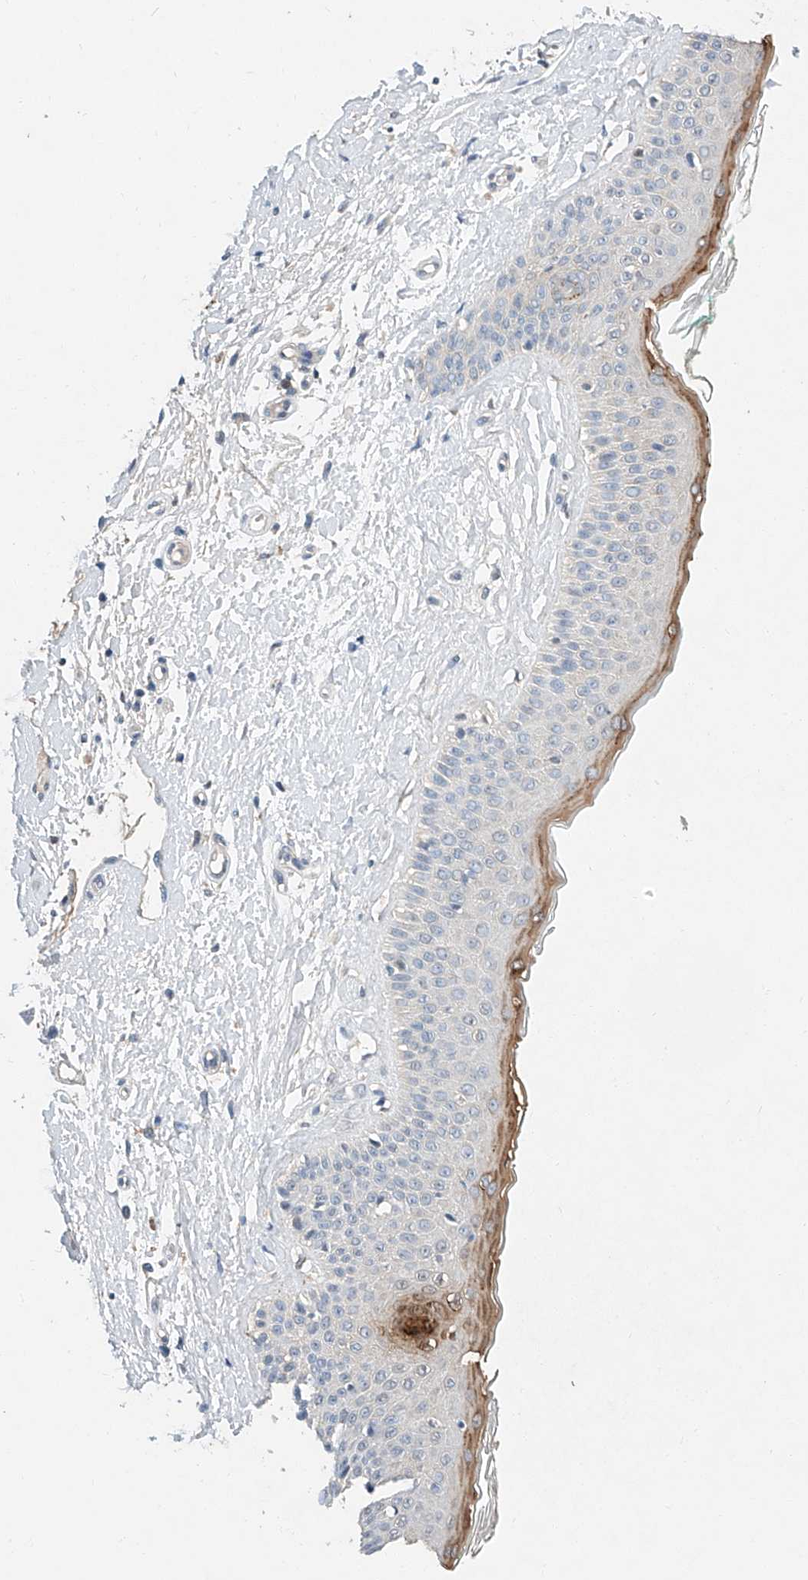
{"staining": {"intensity": "negative", "quantity": "none", "location": "none"}, "tissue": "skin cancer", "cell_type": "Tumor cells", "image_type": "cancer", "snomed": [{"axis": "morphology", "description": "Basal cell carcinoma"}, {"axis": "topography", "description": "Skin"}], "caption": "The photomicrograph displays no staining of tumor cells in skin cancer (basal cell carcinoma).", "gene": "CTDP1", "patient": {"sex": "female", "age": 84}}